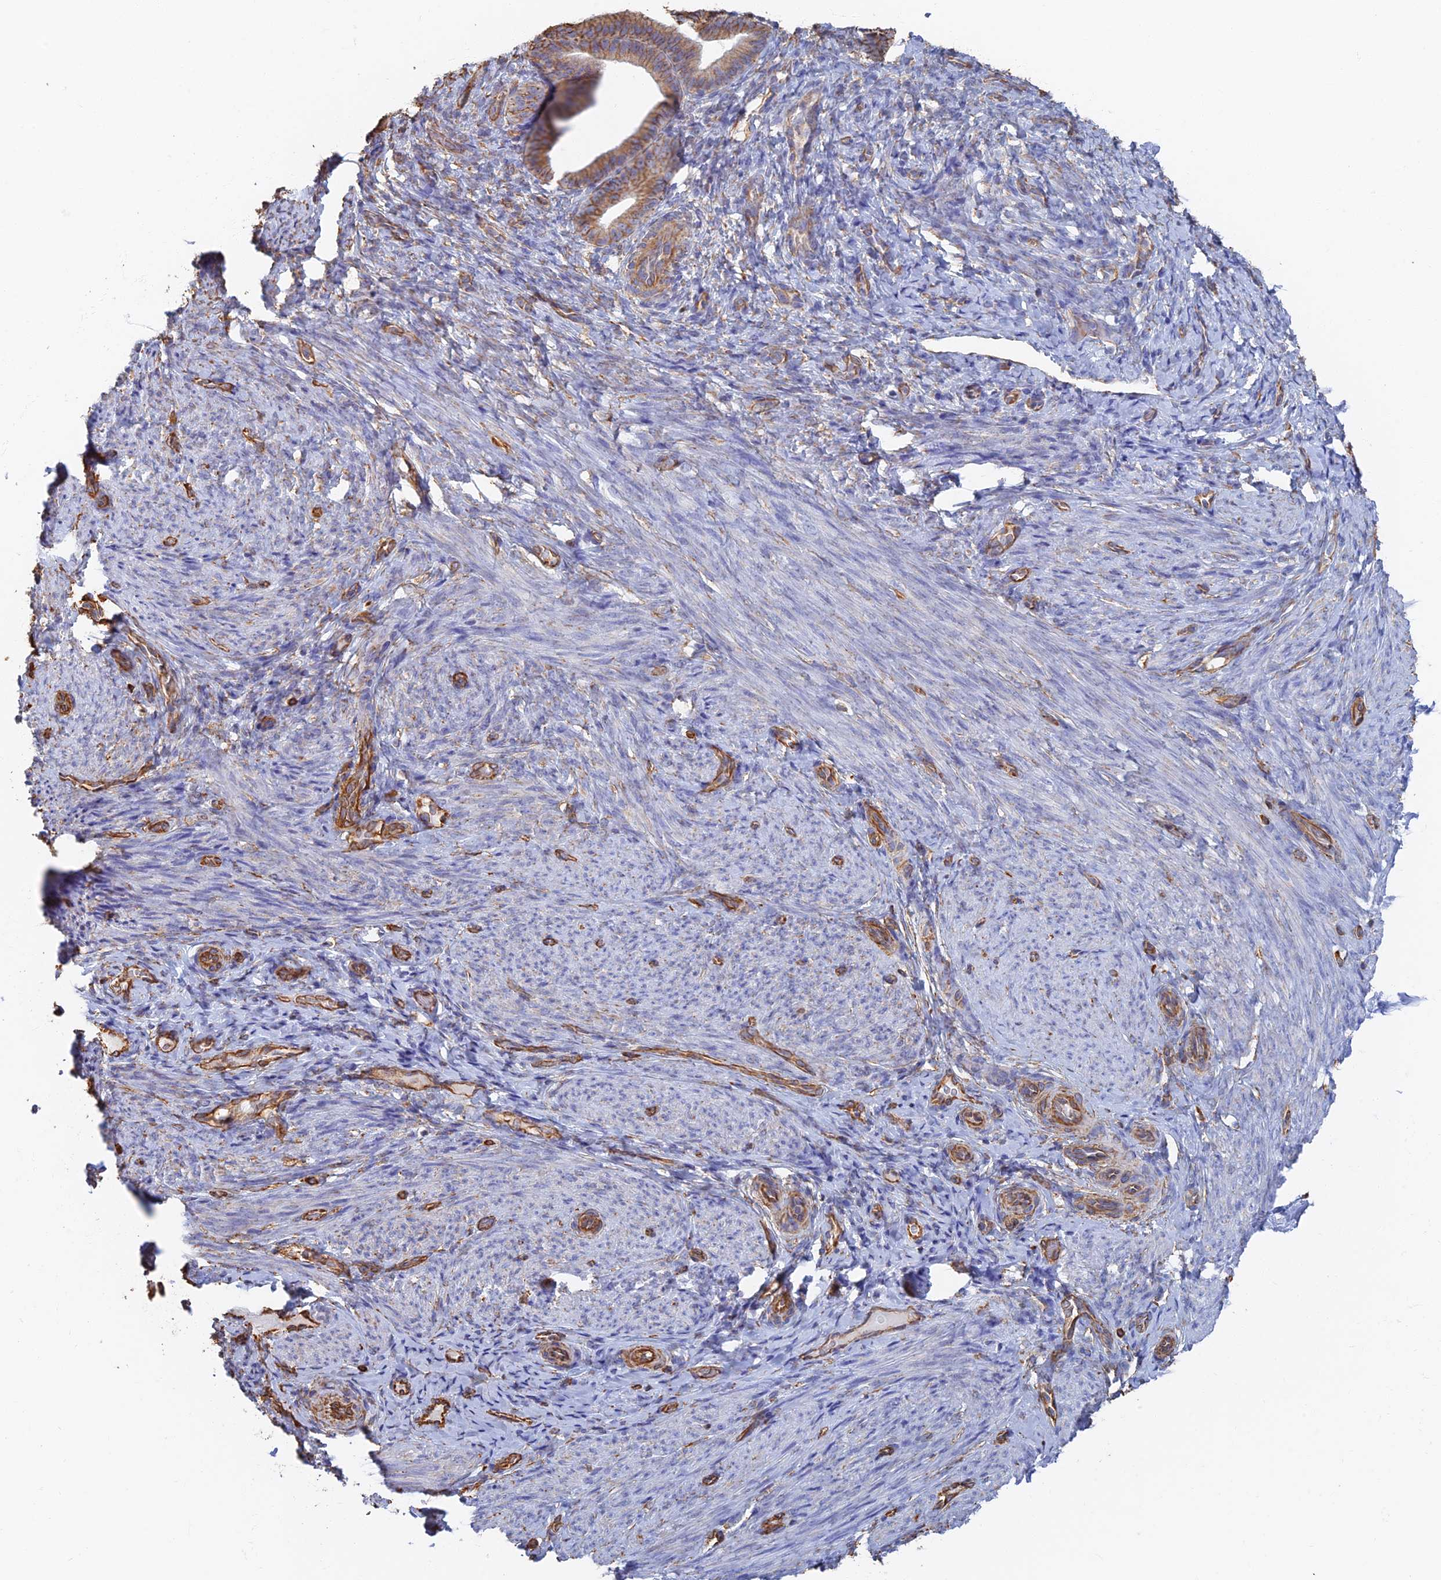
{"staining": {"intensity": "negative", "quantity": "none", "location": "none"}, "tissue": "endometrium", "cell_type": "Cells in endometrial stroma", "image_type": "normal", "snomed": [{"axis": "morphology", "description": "Normal tissue, NOS"}, {"axis": "topography", "description": "Endometrium"}], "caption": "IHC image of unremarkable human endometrium stained for a protein (brown), which displays no staining in cells in endometrial stroma.", "gene": "RMC1", "patient": {"sex": "female", "age": 65}}